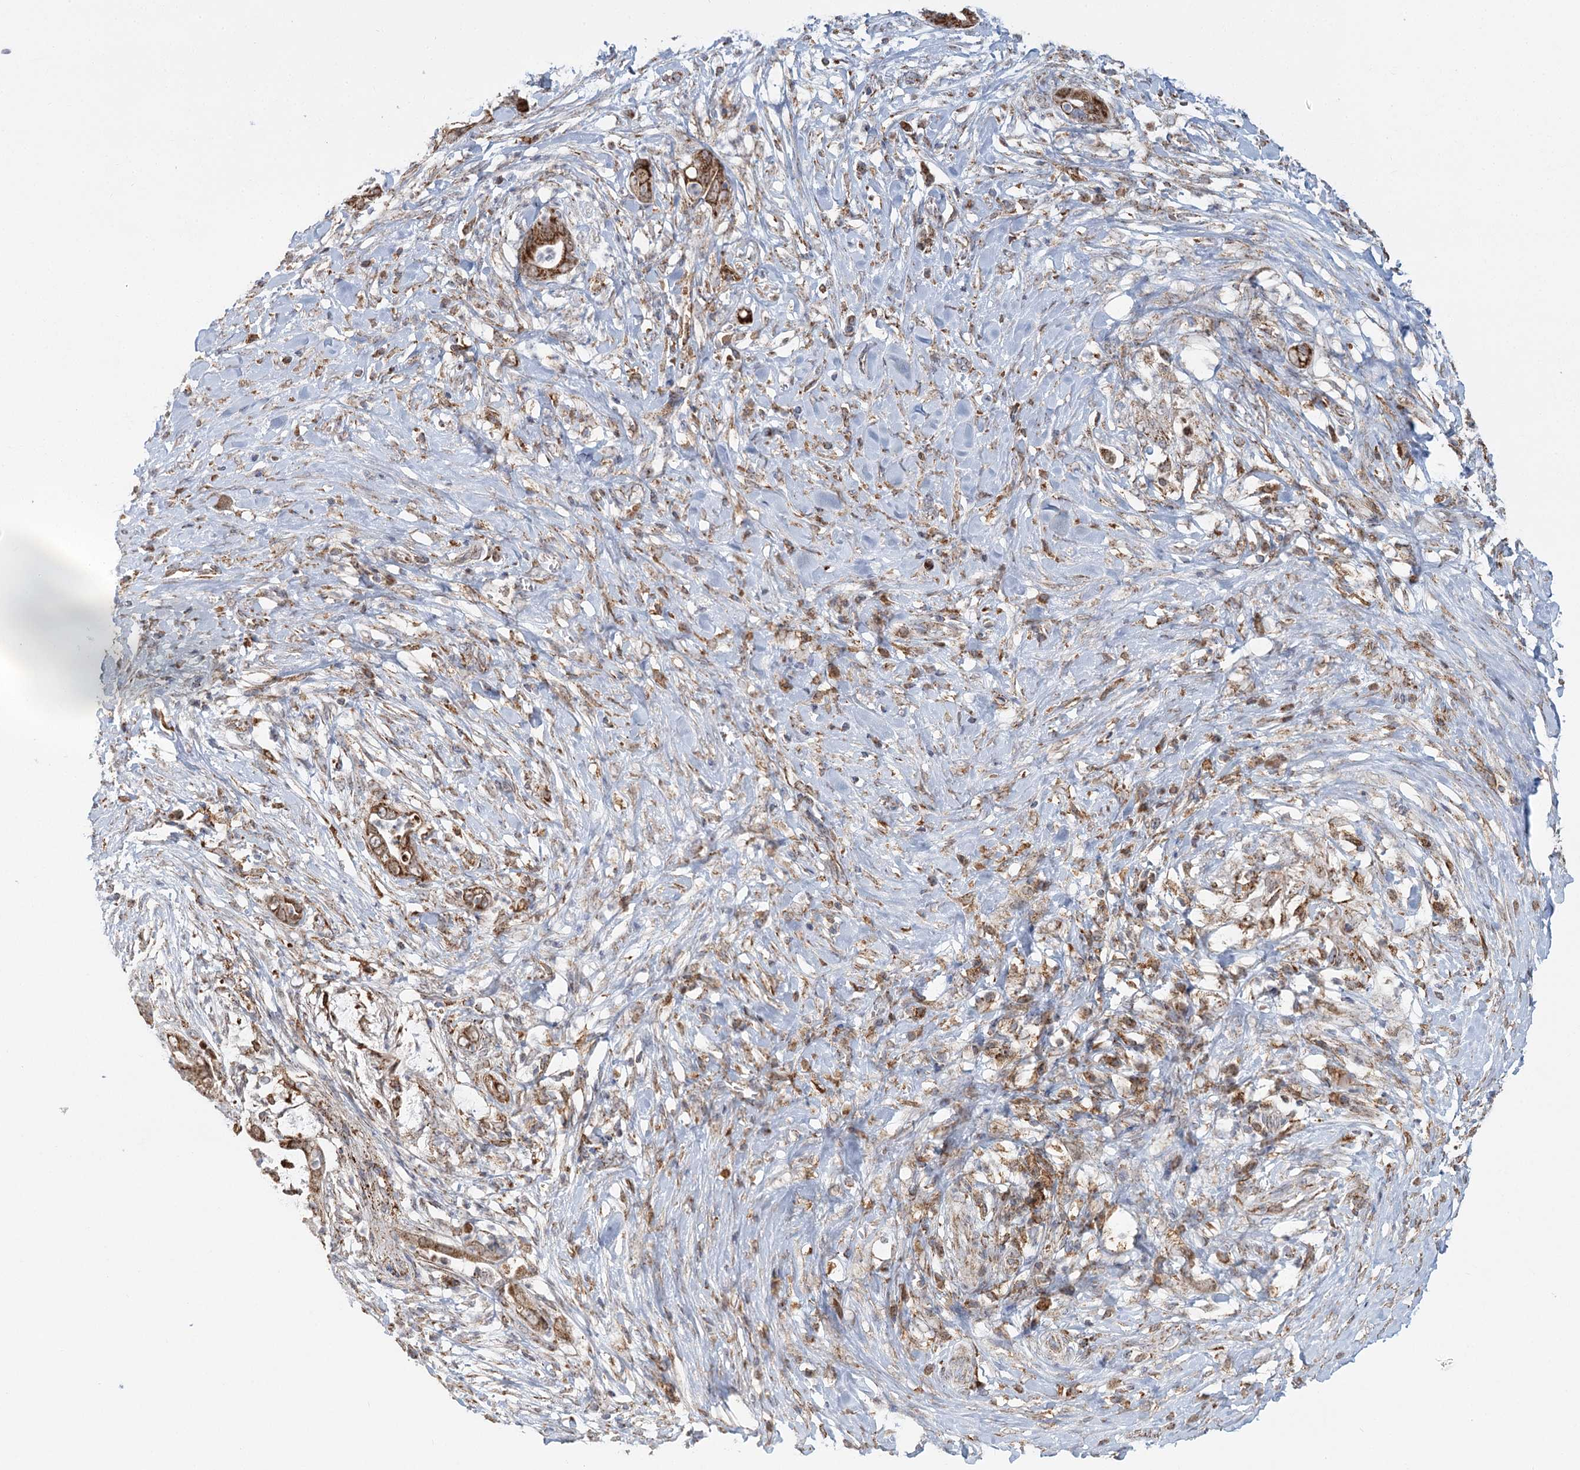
{"staining": {"intensity": "strong", "quantity": ">75%", "location": "cytoplasmic/membranous"}, "tissue": "pancreatic cancer", "cell_type": "Tumor cells", "image_type": "cancer", "snomed": [{"axis": "morphology", "description": "Adenocarcinoma, NOS"}, {"axis": "topography", "description": "Pancreas"}], "caption": "The micrograph demonstrates a brown stain indicating the presence of a protein in the cytoplasmic/membranous of tumor cells in adenocarcinoma (pancreatic). Immunohistochemistry stains the protein of interest in brown and the nuclei are stained blue.", "gene": "TAS1R1", "patient": {"sex": "male", "age": 75}}